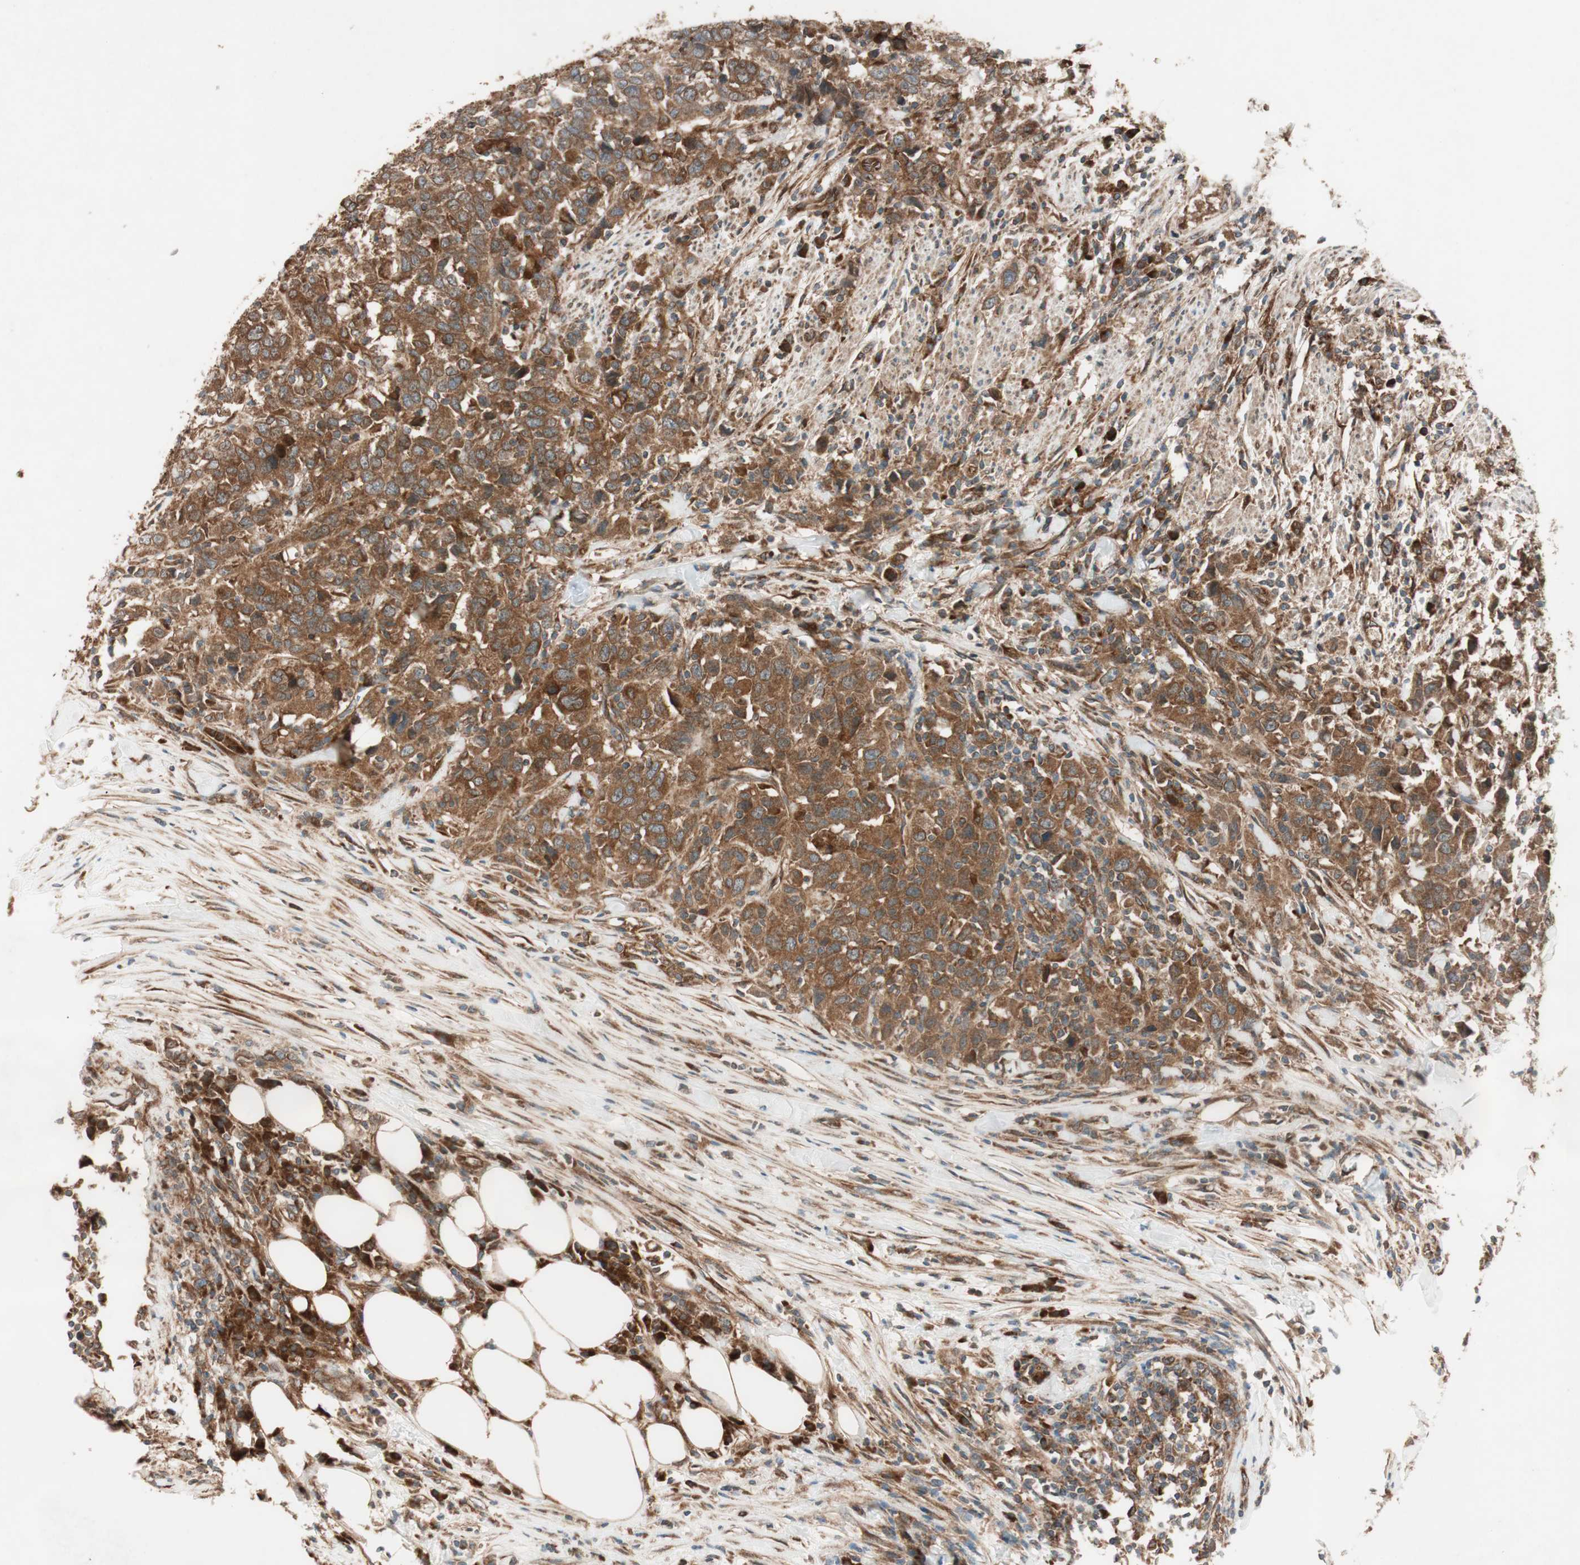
{"staining": {"intensity": "strong", "quantity": ">75%", "location": "cytoplasmic/membranous"}, "tissue": "urothelial cancer", "cell_type": "Tumor cells", "image_type": "cancer", "snomed": [{"axis": "morphology", "description": "Urothelial carcinoma, High grade"}, {"axis": "topography", "description": "Urinary bladder"}], "caption": "Immunohistochemical staining of human urothelial cancer displays strong cytoplasmic/membranous protein positivity in approximately >75% of tumor cells.", "gene": "RAB5A", "patient": {"sex": "male", "age": 61}}